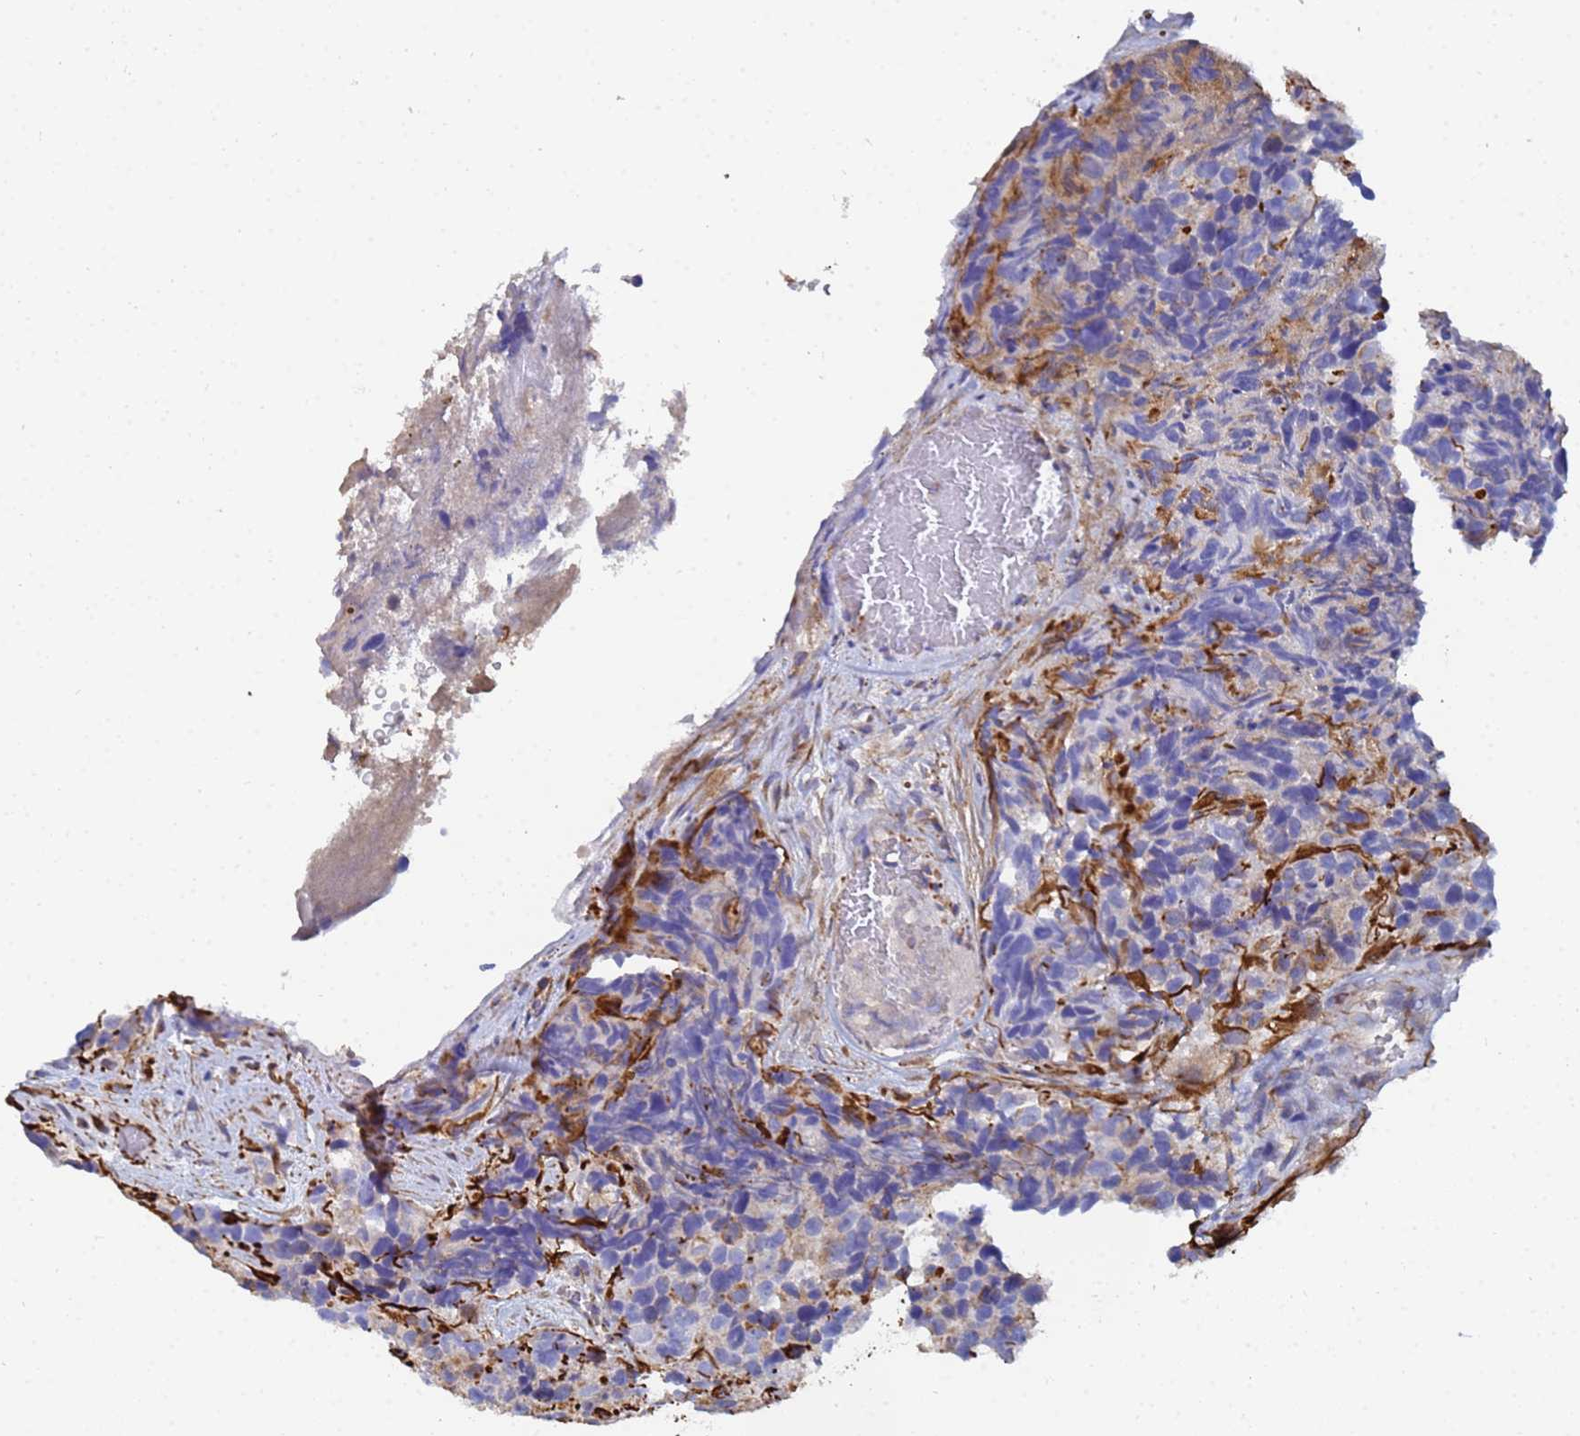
{"staining": {"intensity": "negative", "quantity": "none", "location": "none"}, "tissue": "glioma", "cell_type": "Tumor cells", "image_type": "cancer", "snomed": [{"axis": "morphology", "description": "Glioma, malignant, High grade"}, {"axis": "topography", "description": "Brain"}], "caption": "There is no significant positivity in tumor cells of malignant glioma (high-grade).", "gene": "SYT13", "patient": {"sex": "male", "age": 69}}